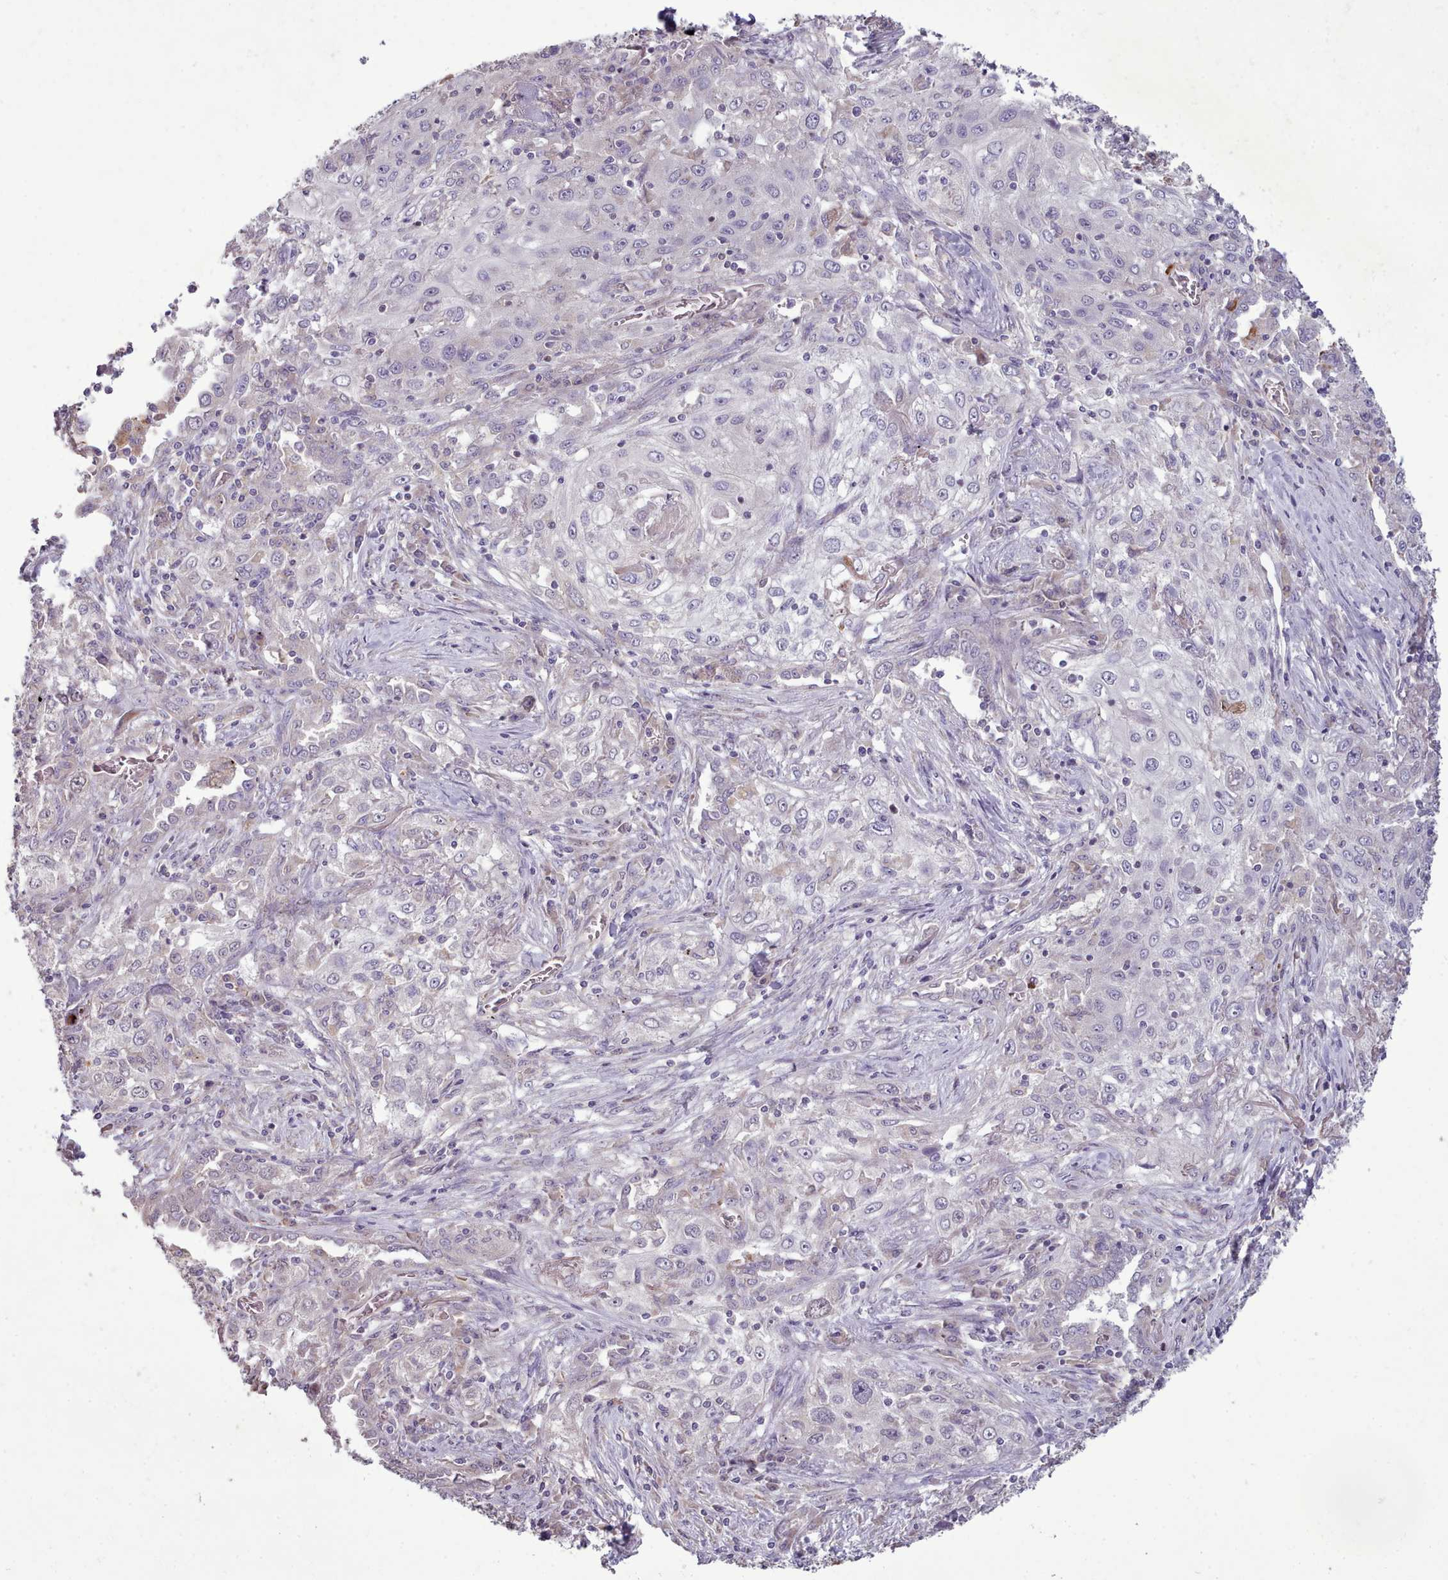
{"staining": {"intensity": "negative", "quantity": "none", "location": "none"}, "tissue": "lung cancer", "cell_type": "Tumor cells", "image_type": "cancer", "snomed": [{"axis": "morphology", "description": "Squamous cell carcinoma, NOS"}, {"axis": "topography", "description": "Lung"}], "caption": "A high-resolution histopathology image shows immunohistochemistry (IHC) staining of squamous cell carcinoma (lung), which reveals no significant positivity in tumor cells.", "gene": "DPF1", "patient": {"sex": "female", "age": 69}}